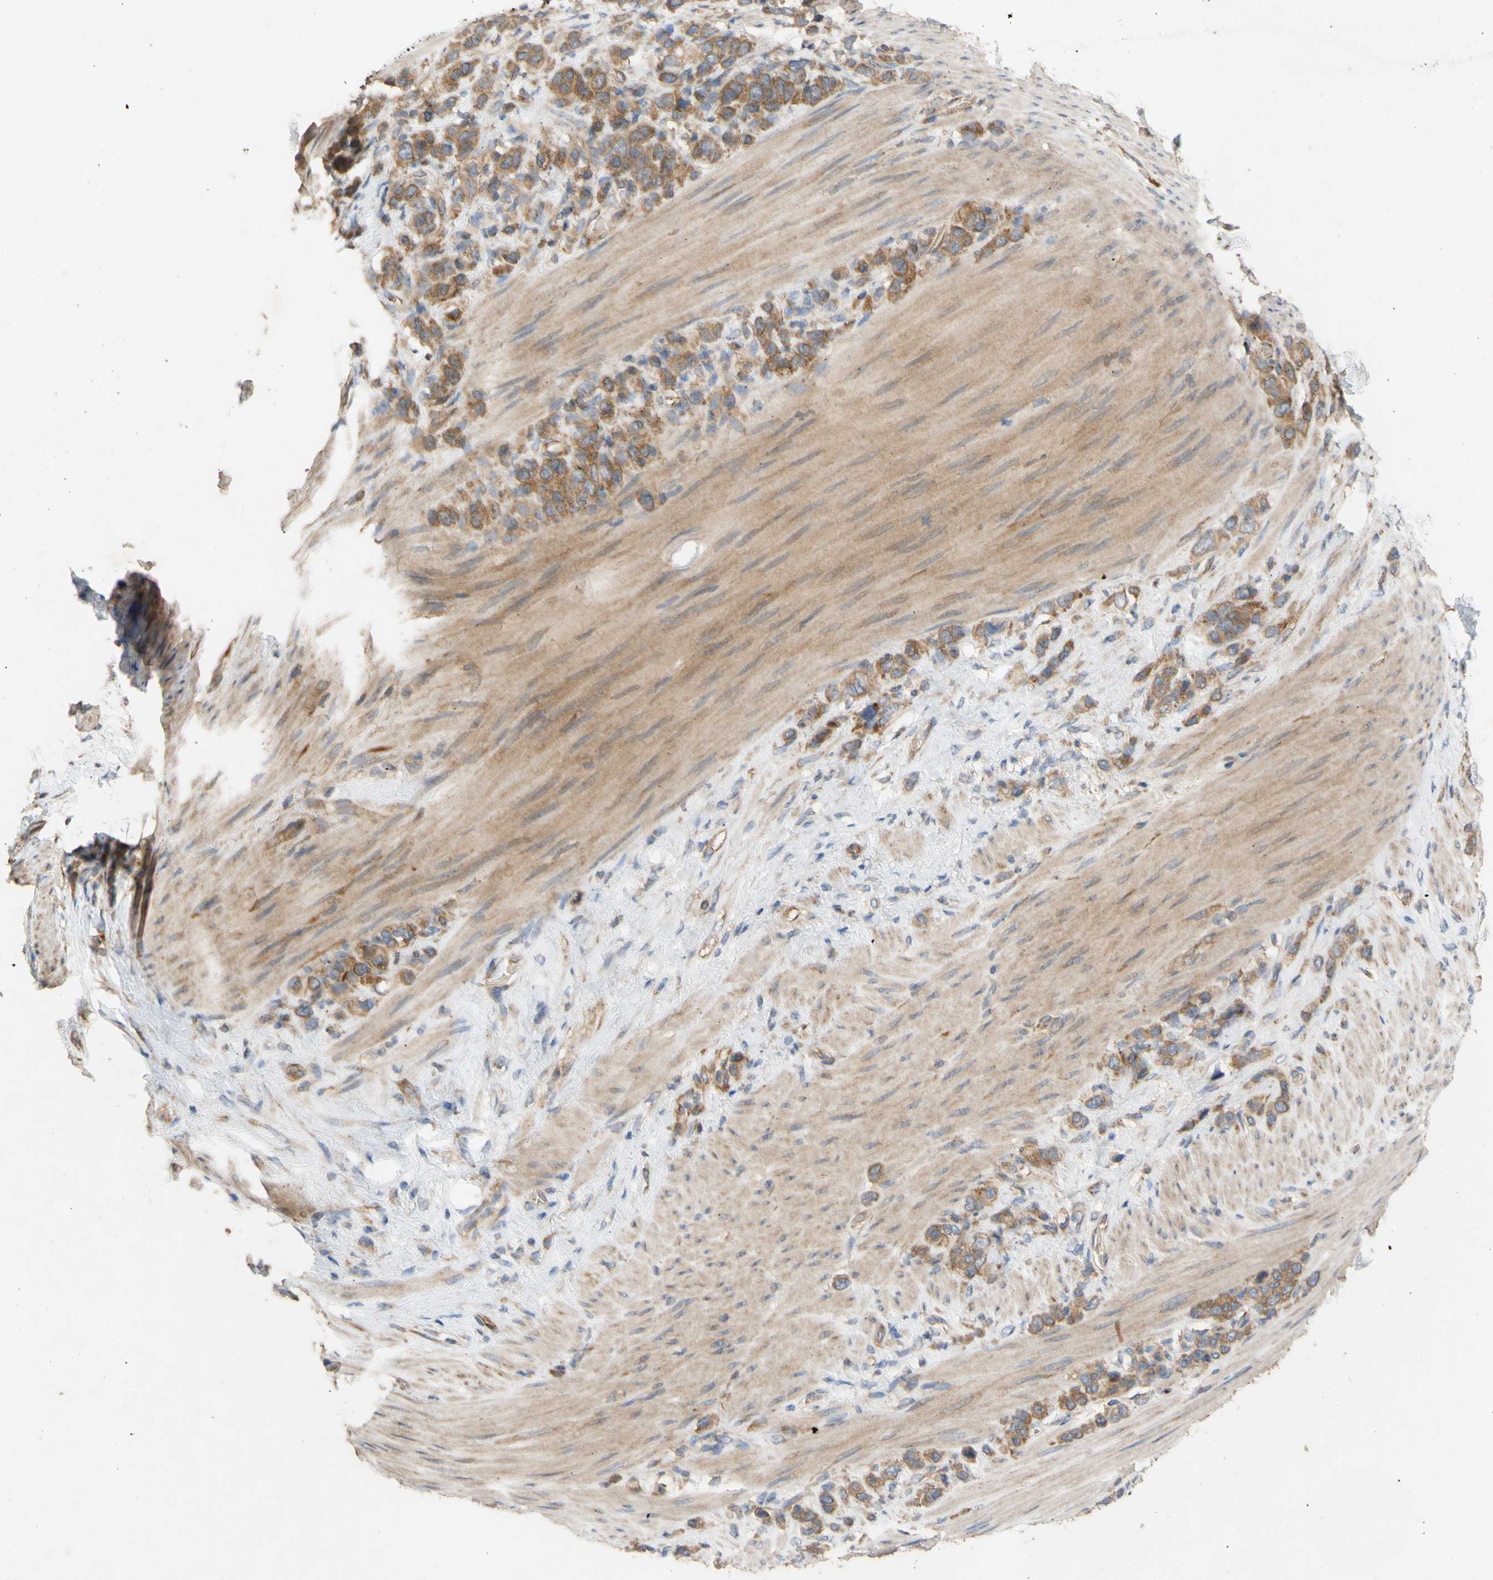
{"staining": {"intensity": "moderate", "quantity": ">75%", "location": "cytoplasmic/membranous"}, "tissue": "stomach cancer", "cell_type": "Tumor cells", "image_type": "cancer", "snomed": [{"axis": "morphology", "description": "Adenocarcinoma, NOS"}, {"axis": "morphology", "description": "Adenocarcinoma, High grade"}, {"axis": "topography", "description": "Stomach, upper"}, {"axis": "topography", "description": "Stomach, lower"}], "caption": "Tumor cells show medium levels of moderate cytoplasmic/membranous staining in about >75% of cells in stomach adenocarcinoma.", "gene": "EIF2S3", "patient": {"sex": "female", "age": 65}}